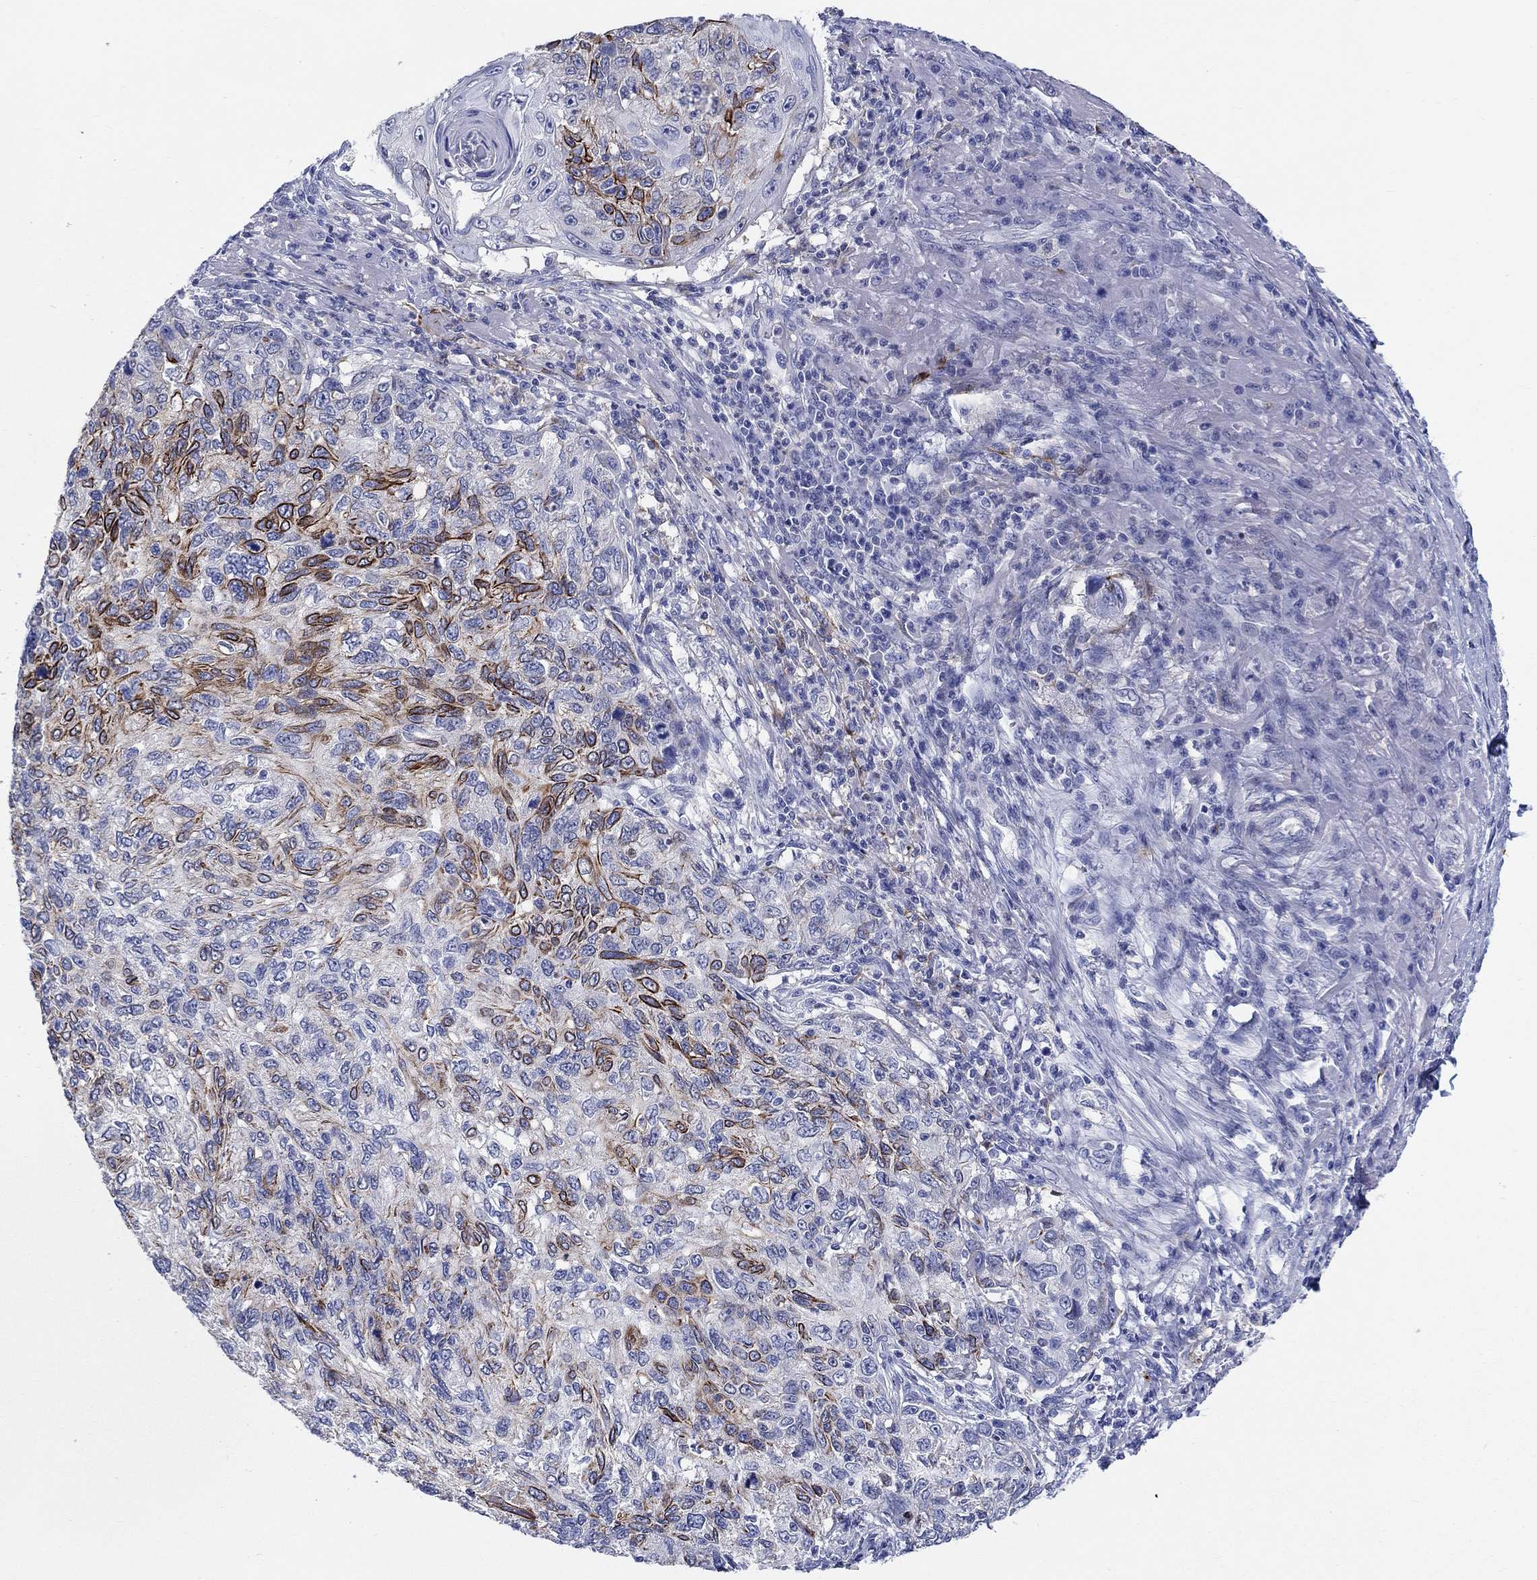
{"staining": {"intensity": "strong", "quantity": "<25%", "location": "cytoplasmic/membranous"}, "tissue": "skin cancer", "cell_type": "Tumor cells", "image_type": "cancer", "snomed": [{"axis": "morphology", "description": "Squamous cell carcinoma, NOS"}, {"axis": "topography", "description": "Skin"}], "caption": "Strong cytoplasmic/membranous staining for a protein is present in about <25% of tumor cells of skin squamous cell carcinoma using immunohistochemistry (IHC).", "gene": "RAP1GAP", "patient": {"sex": "male", "age": 92}}